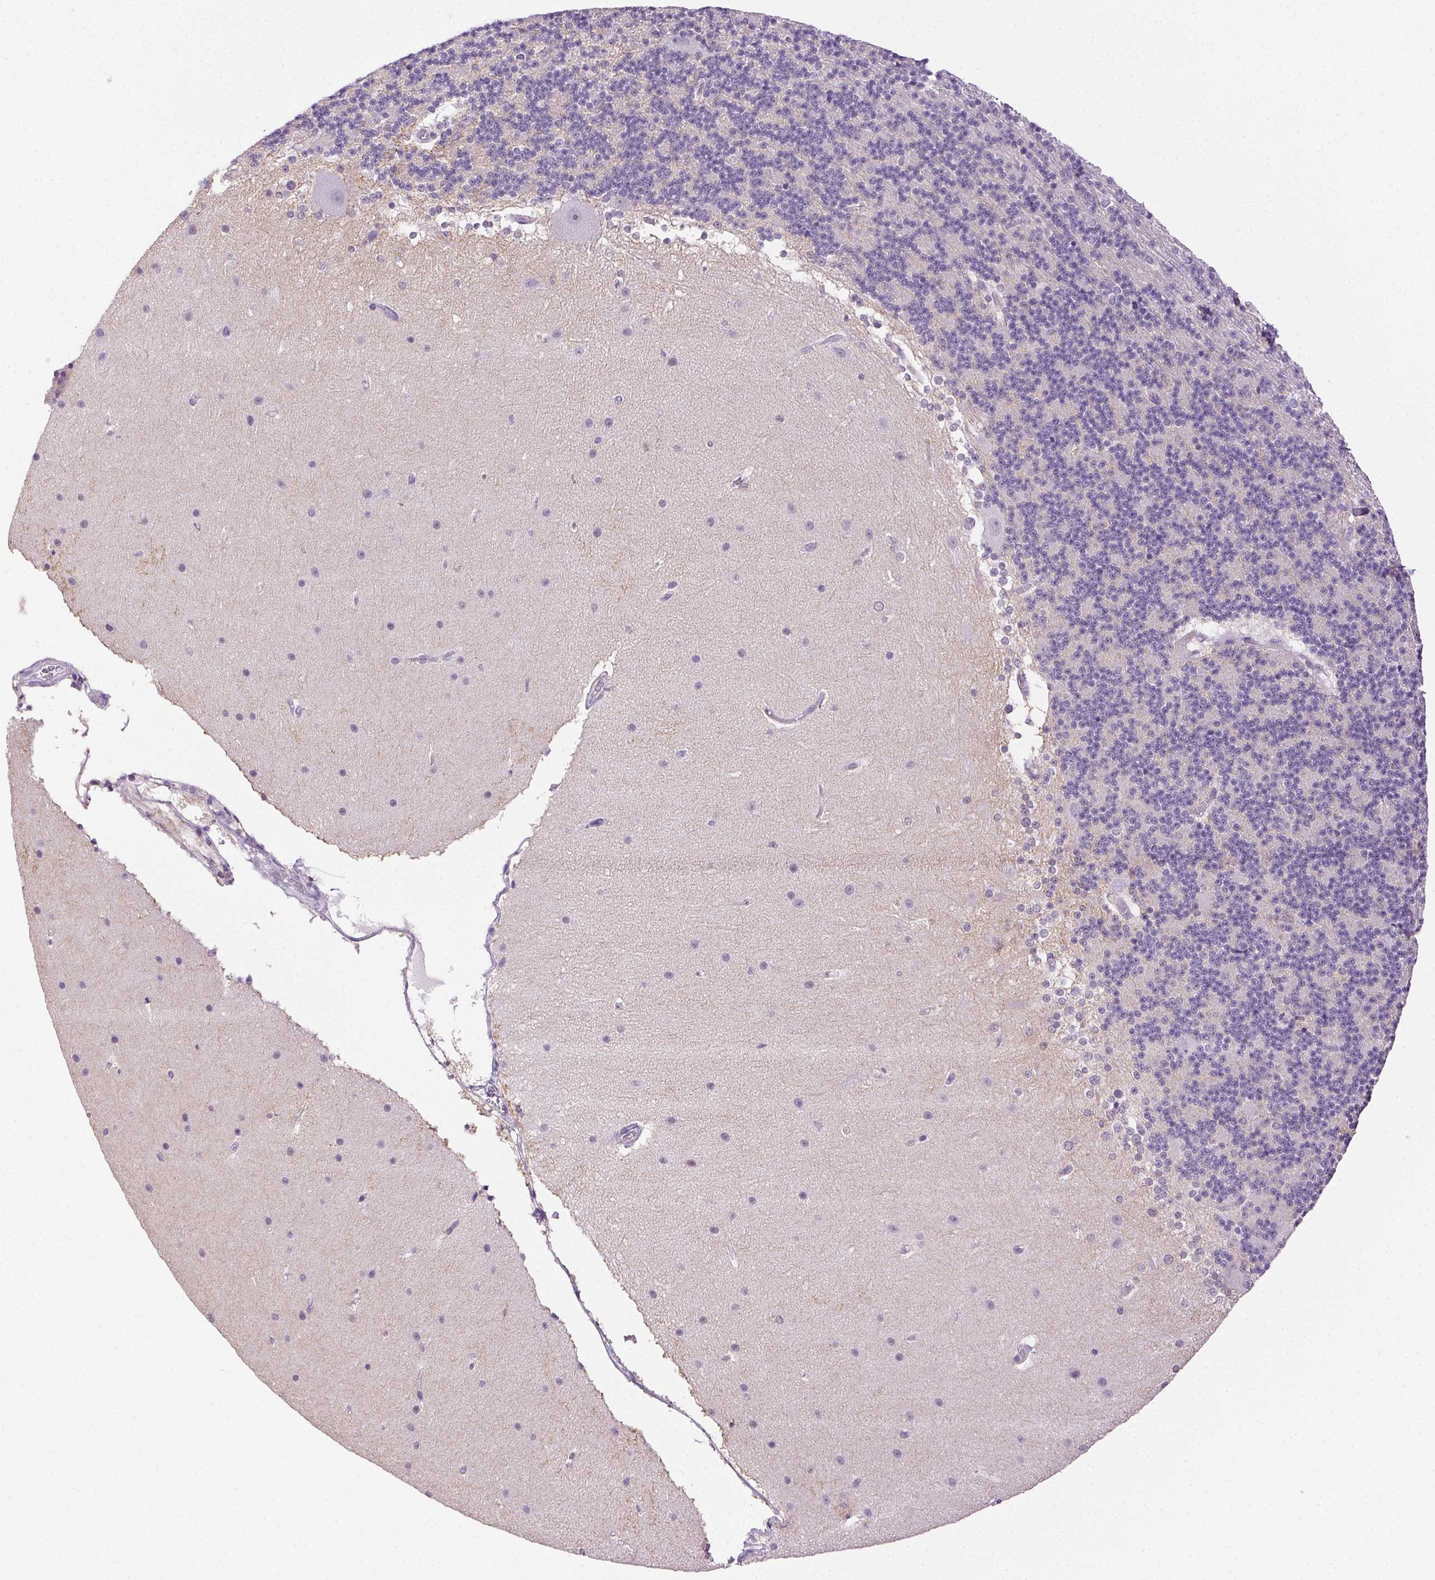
{"staining": {"intensity": "negative", "quantity": "none", "location": "none"}, "tissue": "cerebellum", "cell_type": "Cells in granular layer", "image_type": "normal", "snomed": [{"axis": "morphology", "description": "Normal tissue, NOS"}, {"axis": "topography", "description": "Cerebellum"}], "caption": "Cells in granular layer show no significant positivity in benign cerebellum. The staining is performed using DAB brown chromogen with nuclei counter-stained in using hematoxylin.", "gene": "CLDN10", "patient": {"sex": "female", "age": 19}}